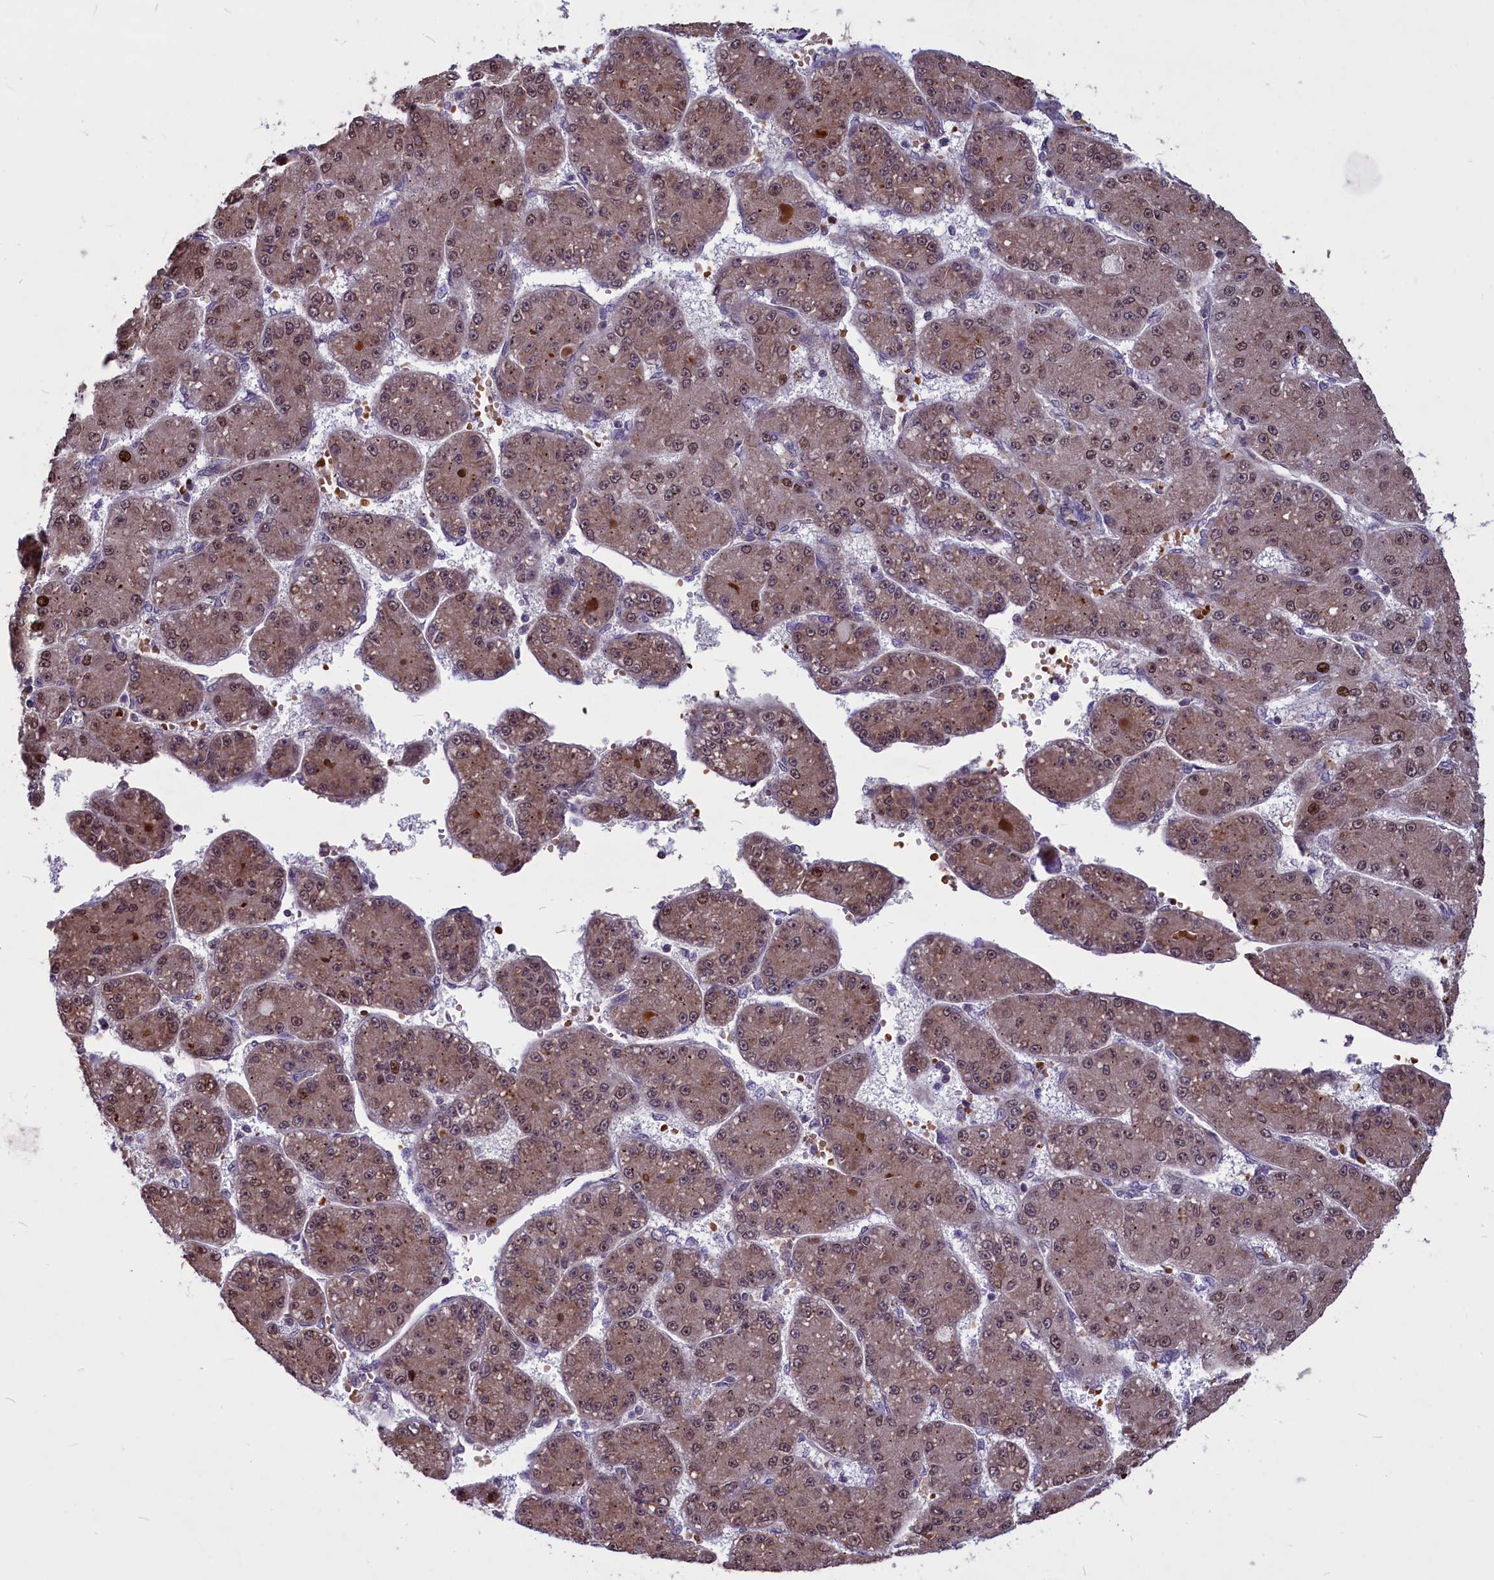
{"staining": {"intensity": "moderate", "quantity": ">75%", "location": "cytoplasmic/membranous,nuclear"}, "tissue": "liver cancer", "cell_type": "Tumor cells", "image_type": "cancer", "snomed": [{"axis": "morphology", "description": "Carcinoma, Hepatocellular, NOS"}, {"axis": "topography", "description": "Liver"}], "caption": "Liver cancer tissue shows moderate cytoplasmic/membranous and nuclear positivity in approximately >75% of tumor cells", "gene": "SHFL", "patient": {"sex": "male", "age": 67}}